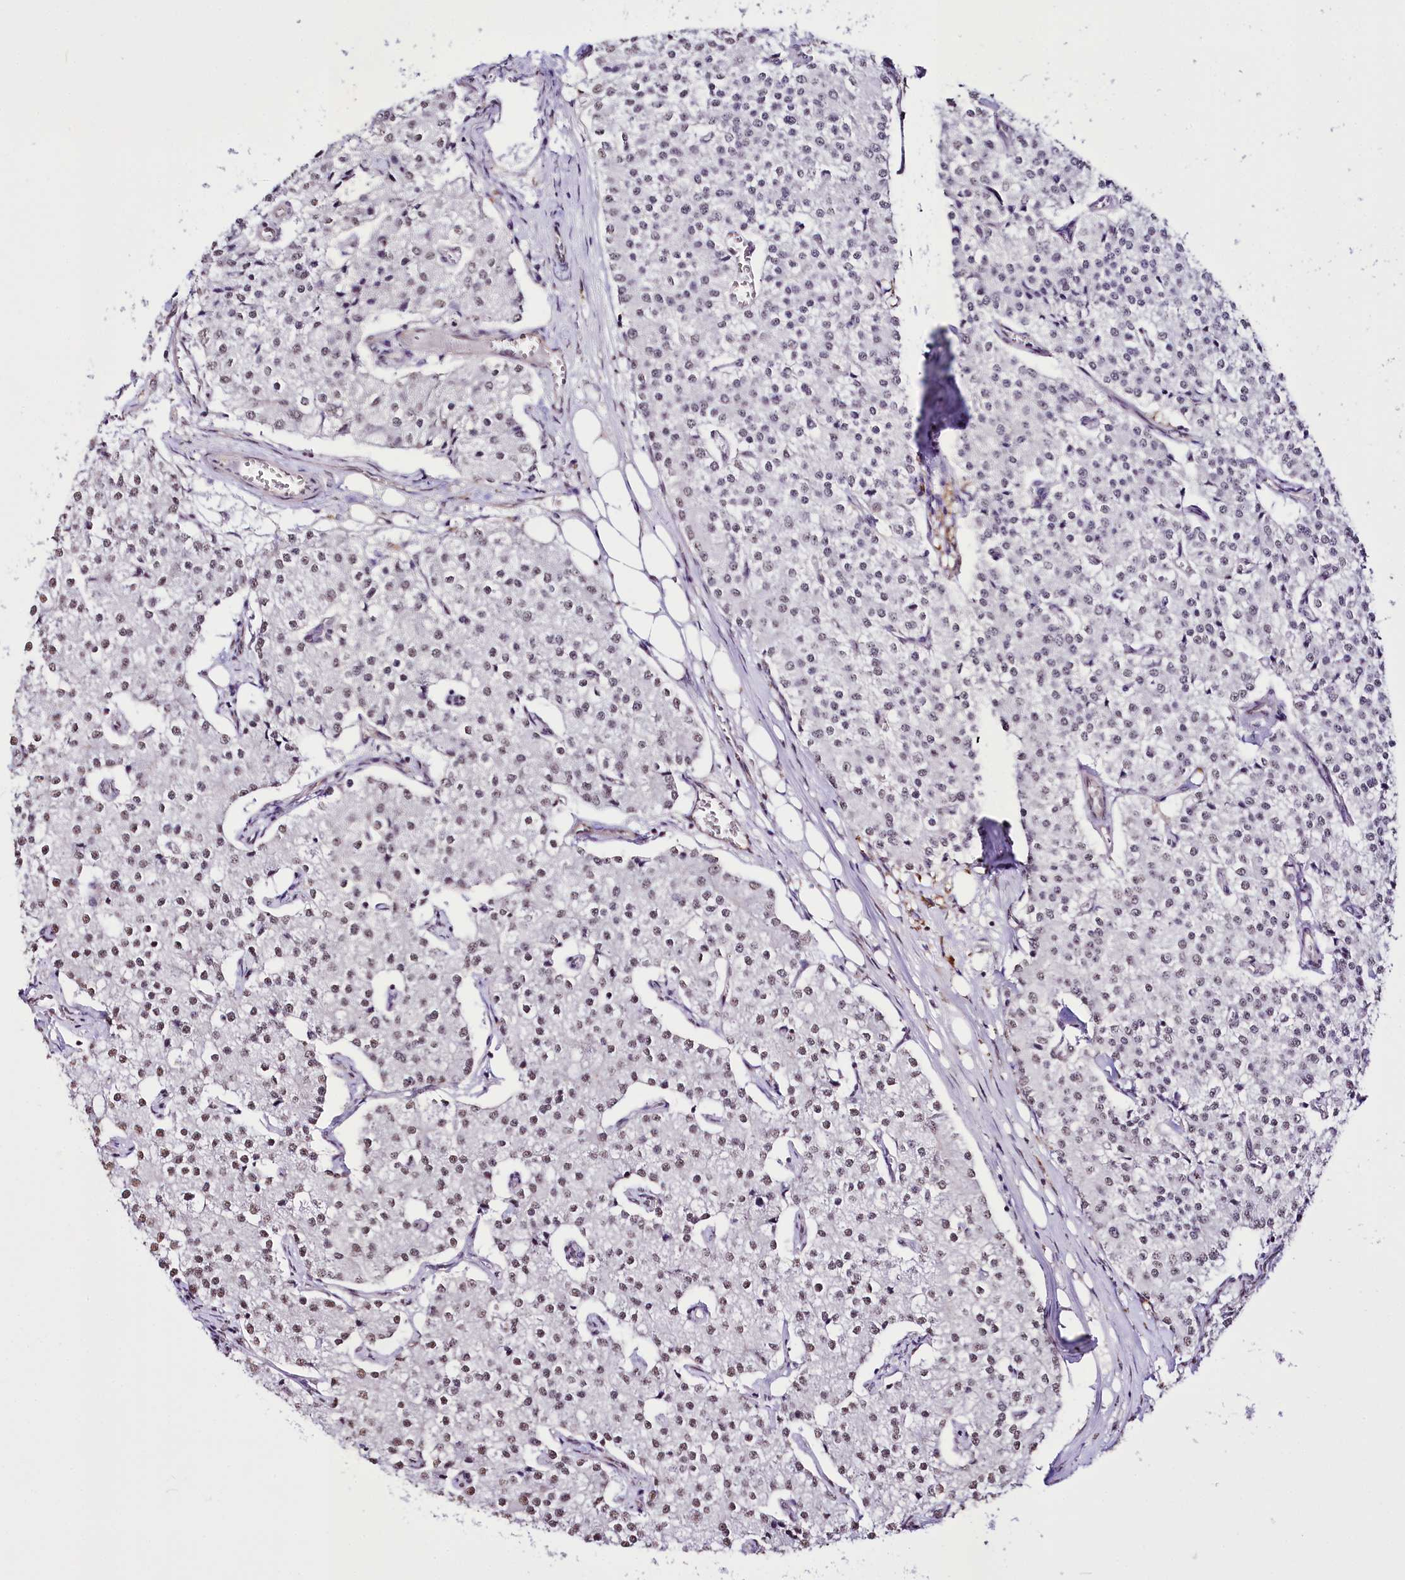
{"staining": {"intensity": "negative", "quantity": "none", "location": "none"}, "tissue": "carcinoid", "cell_type": "Tumor cells", "image_type": "cancer", "snomed": [{"axis": "morphology", "description": "Carcinoid, malignant, NOS"}, {"axis": "topography", "description": "Colon"}], "caption": "Immunohistochemical staining of carcinoid reveals no significant staining in tumor cells.", "gene": "ST7", "patient": {"sex": "female", "age": 52}}